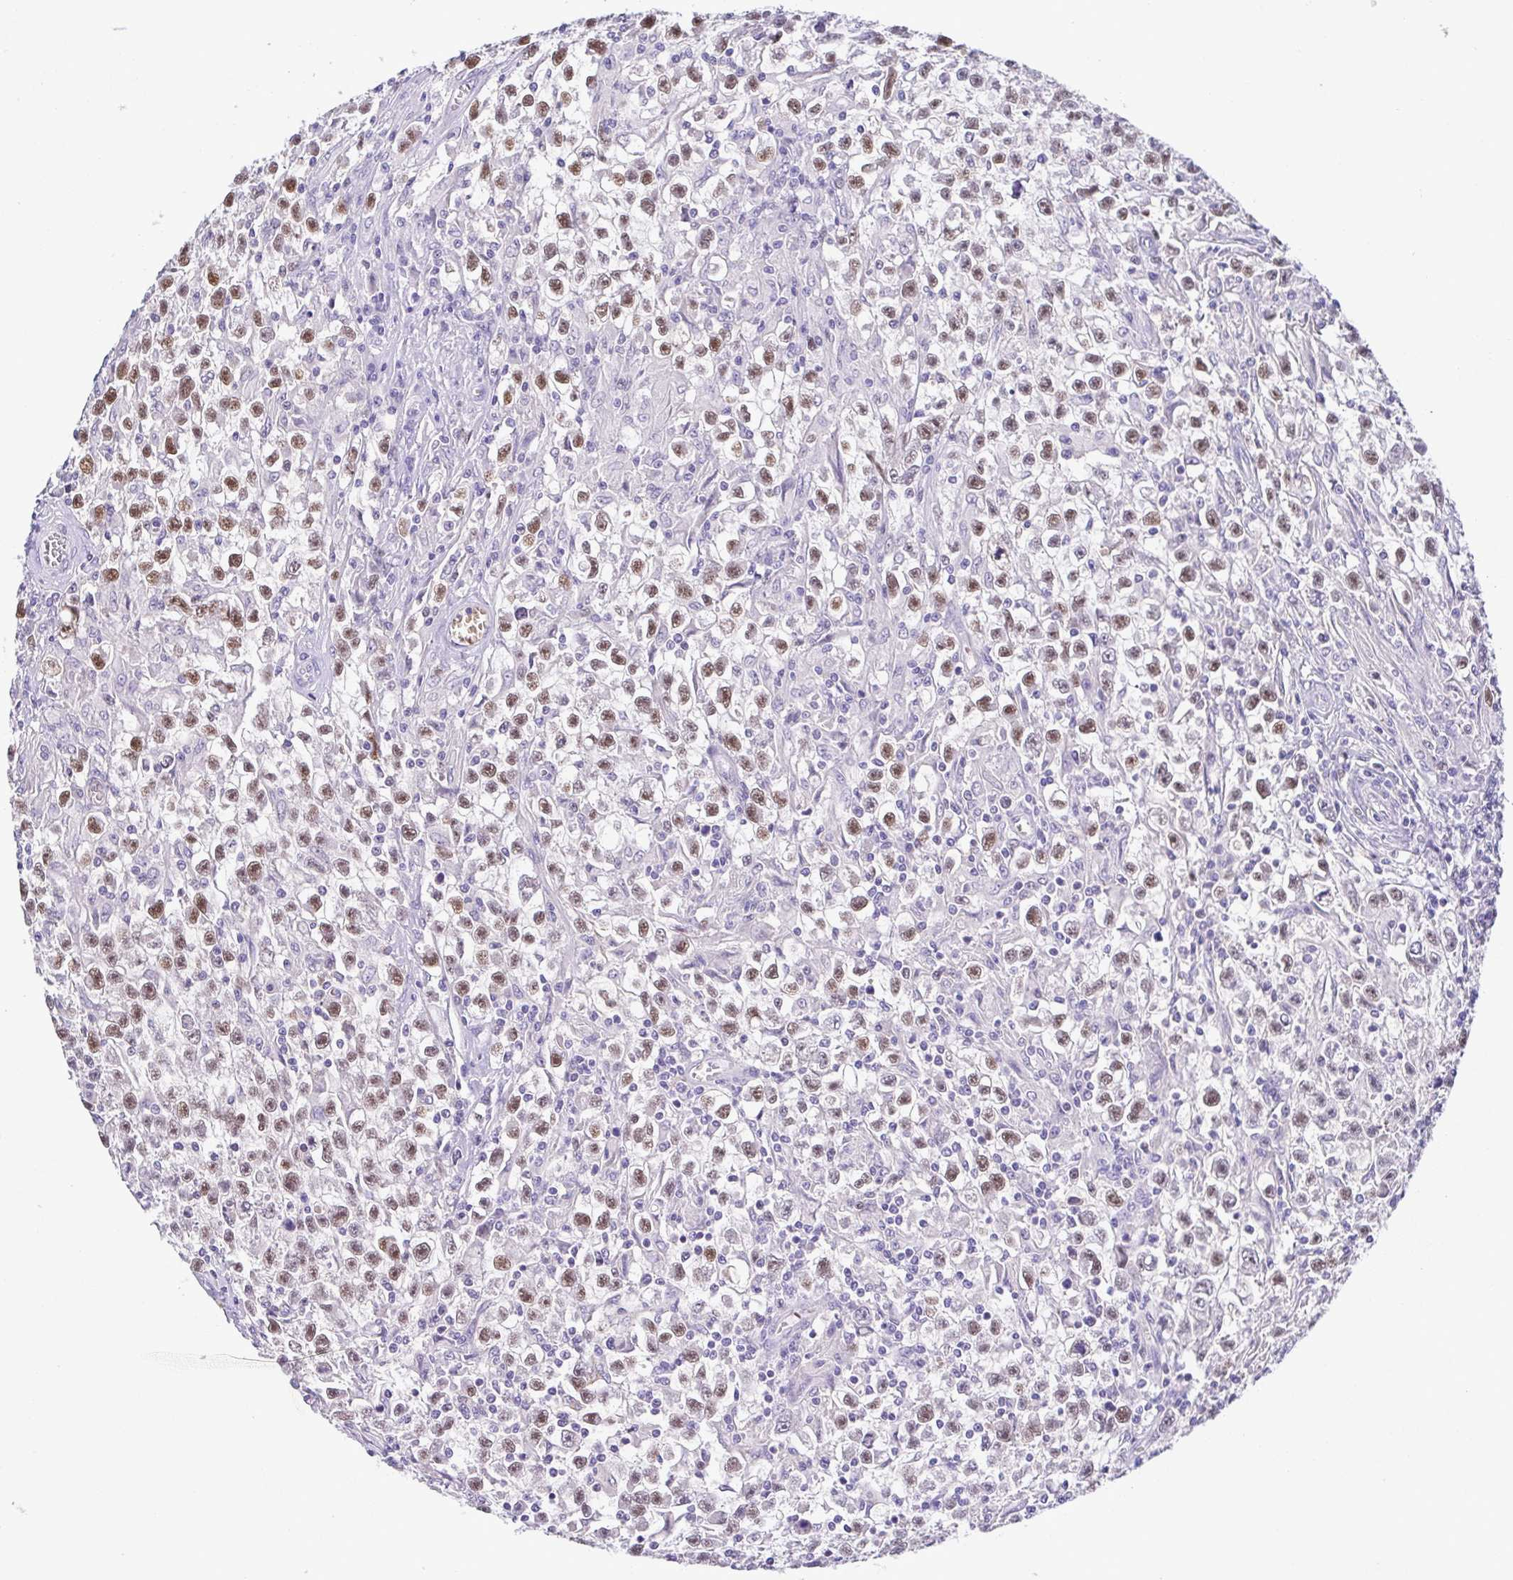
{"staining": {"intensity": "moderate", "quantity": ">75%", "location": "nuclear"}, "tissue": "testis cancer", "cell_type": "Tumor cells", "image_type": "cancer", "snomed": [{"axis": "morphology", "description": "Seminoma, NOS"}, {"axis": "topography", "description": "Testis"}], "caption": "The histopathology image reveals immunohistochemical staining of seminoma (testis). There is moderate nuclear positivity is appreciated in about >75% of tumor cells. (brown staining indicates protein expression, while blue staining denotes nuclei).", "gene": "TIPIN", "patient": {"sex": "male", "age": 31}}